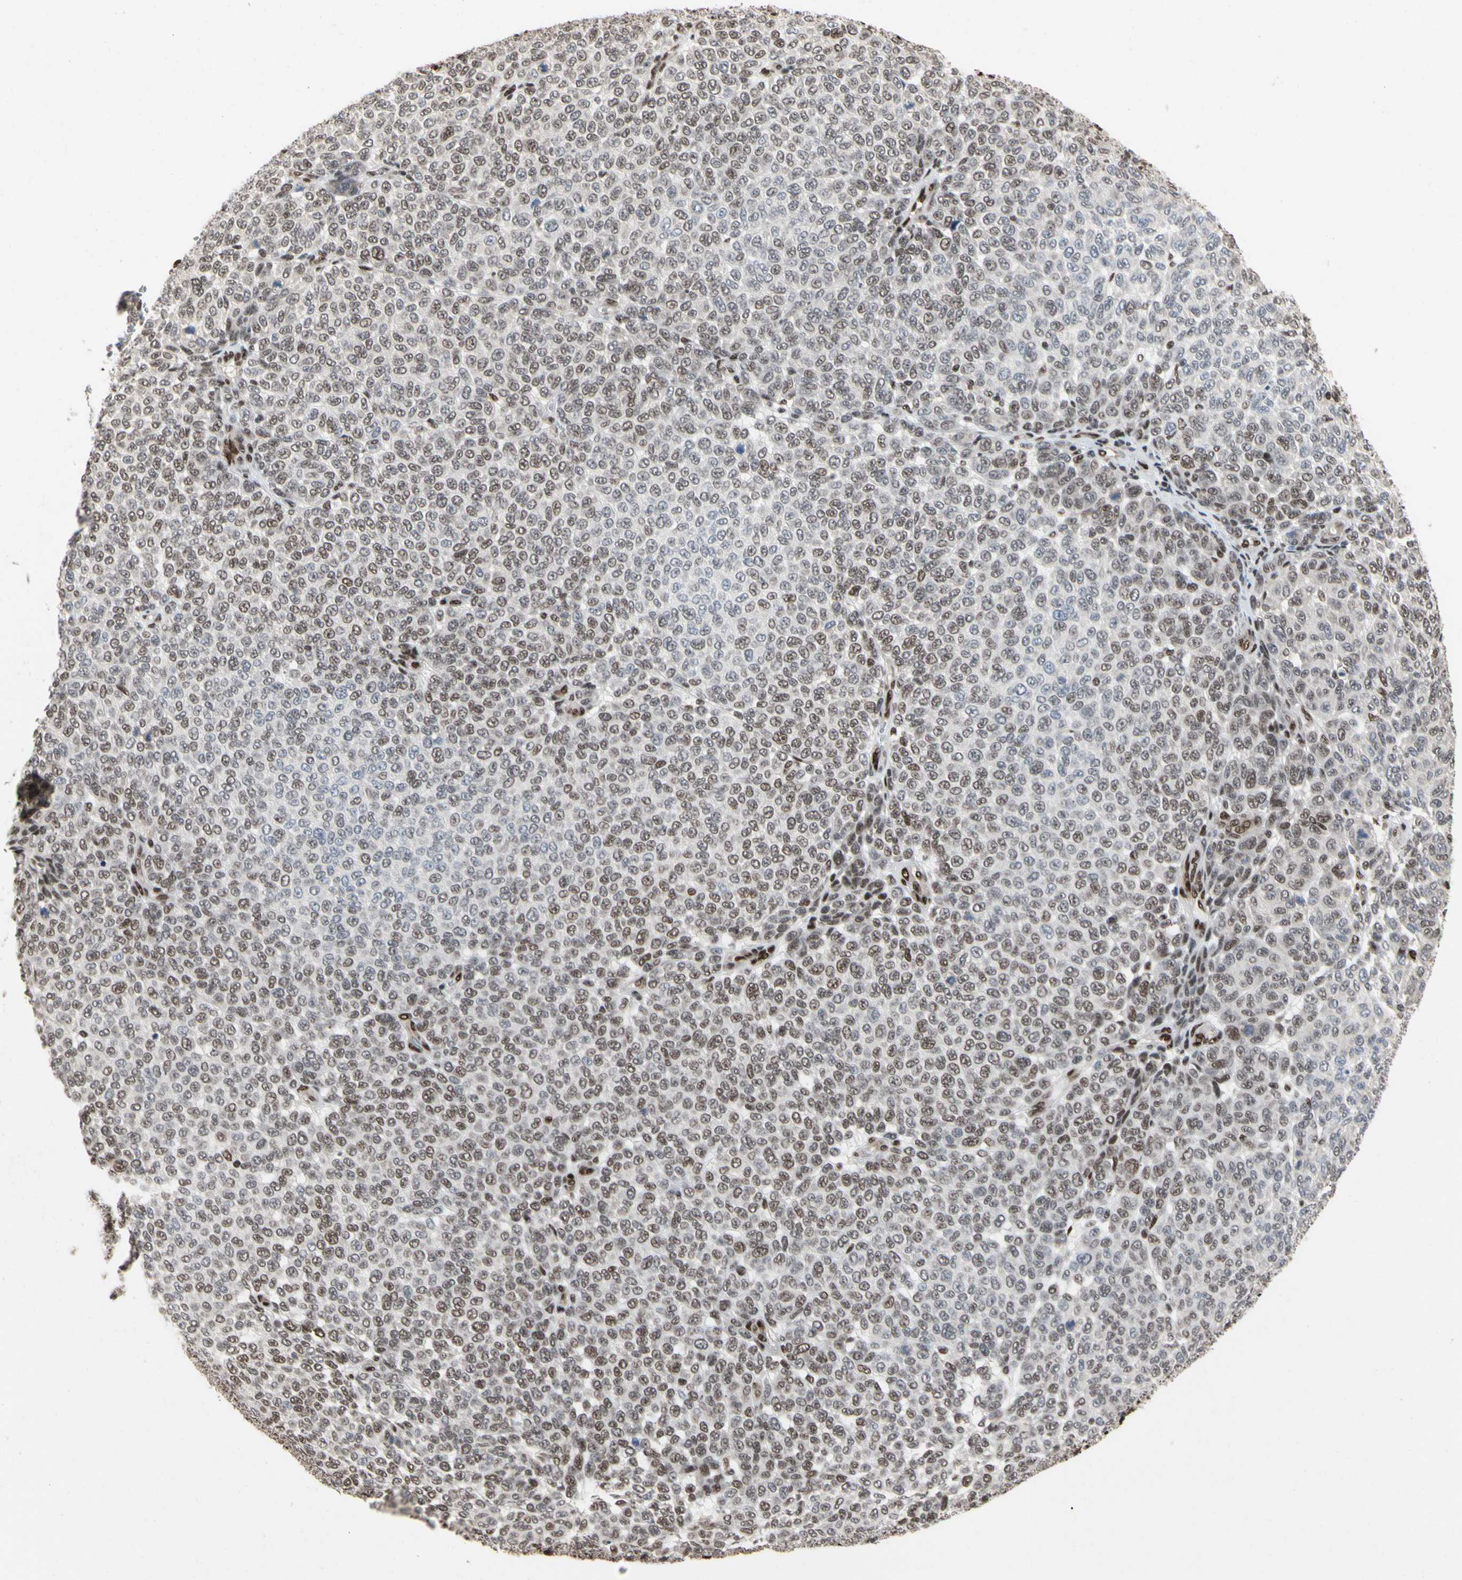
{"staining": {"intensity": "weak", "quantity": "25%-75%", "location": "nuclear"}, "tissue": "melanoma", "cell_type": "Tumor cells", "image_type": "cancer", "snomed": [{"axis": "morphology", "description": "Malignant melanoma, NOS"}, {"axis": "topography", "description": "Skin"}], "caption": "Weak nuclear staining for a protein is seen in about 25%-75% of tumor cells of malignant melanoma using IHC.", "gene": "FAM98B", "patient": {"sex": "male", "age": 59}}